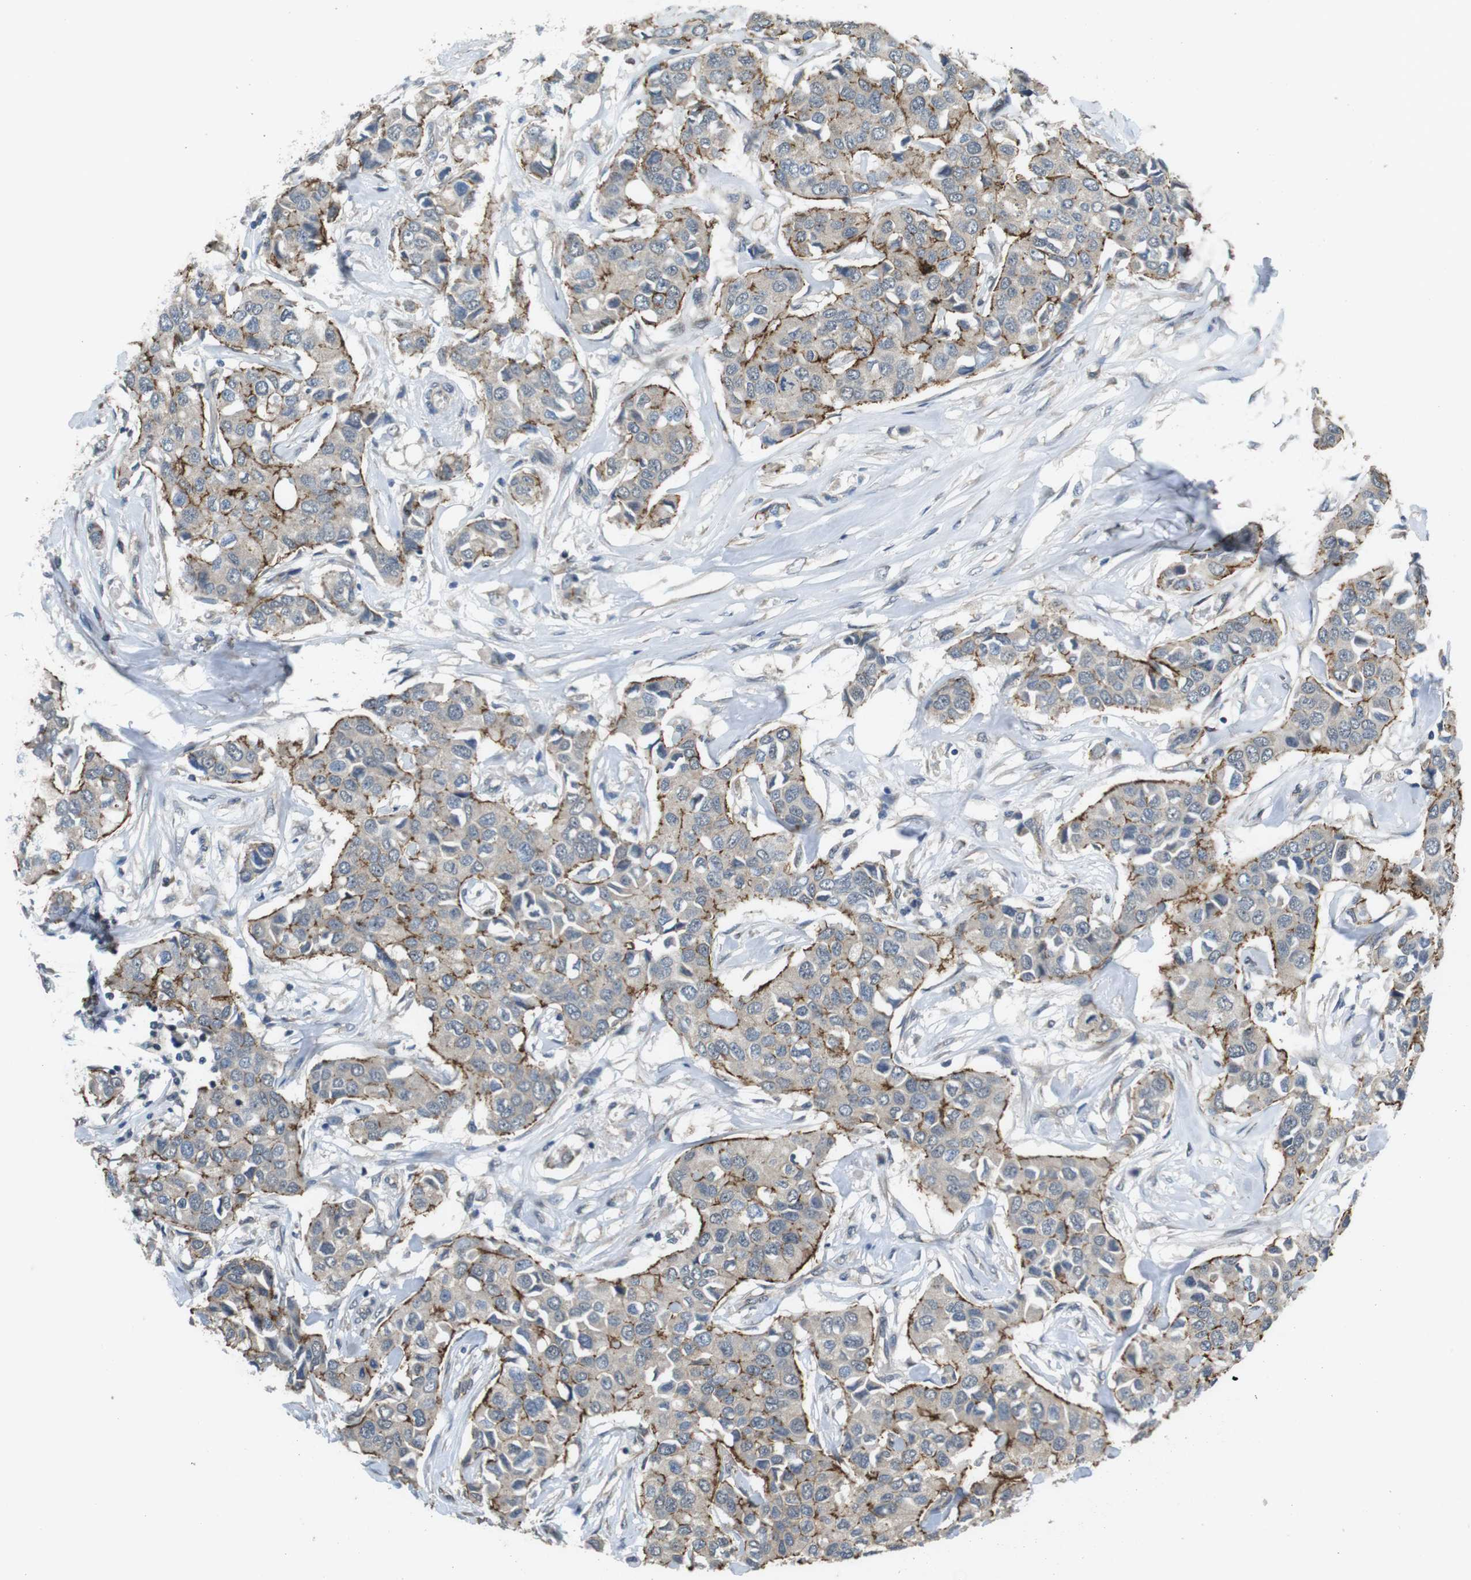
{"staining": {"intensity": "moderate", "quantity": ">75%", "location": "cytoplasmic/membranous"}, "tissue": "breast cancer", "cell_type": "Tumor cells", "image_type": "cancer", "snomed": [{"axis": "morphology", "description": "Duct carcinoma"}, {"axis": "topography", "description": "Breast"}], "caption": "Breast infiltrating ductal carcinoma tissue demonstrates moderate cytoplasmic/membranous expression in approximately >75% of tumor cells, visualized by immunohistochemistry.", "gene": "CLDN7", "patient": {"sex": "female", "age": 80}}